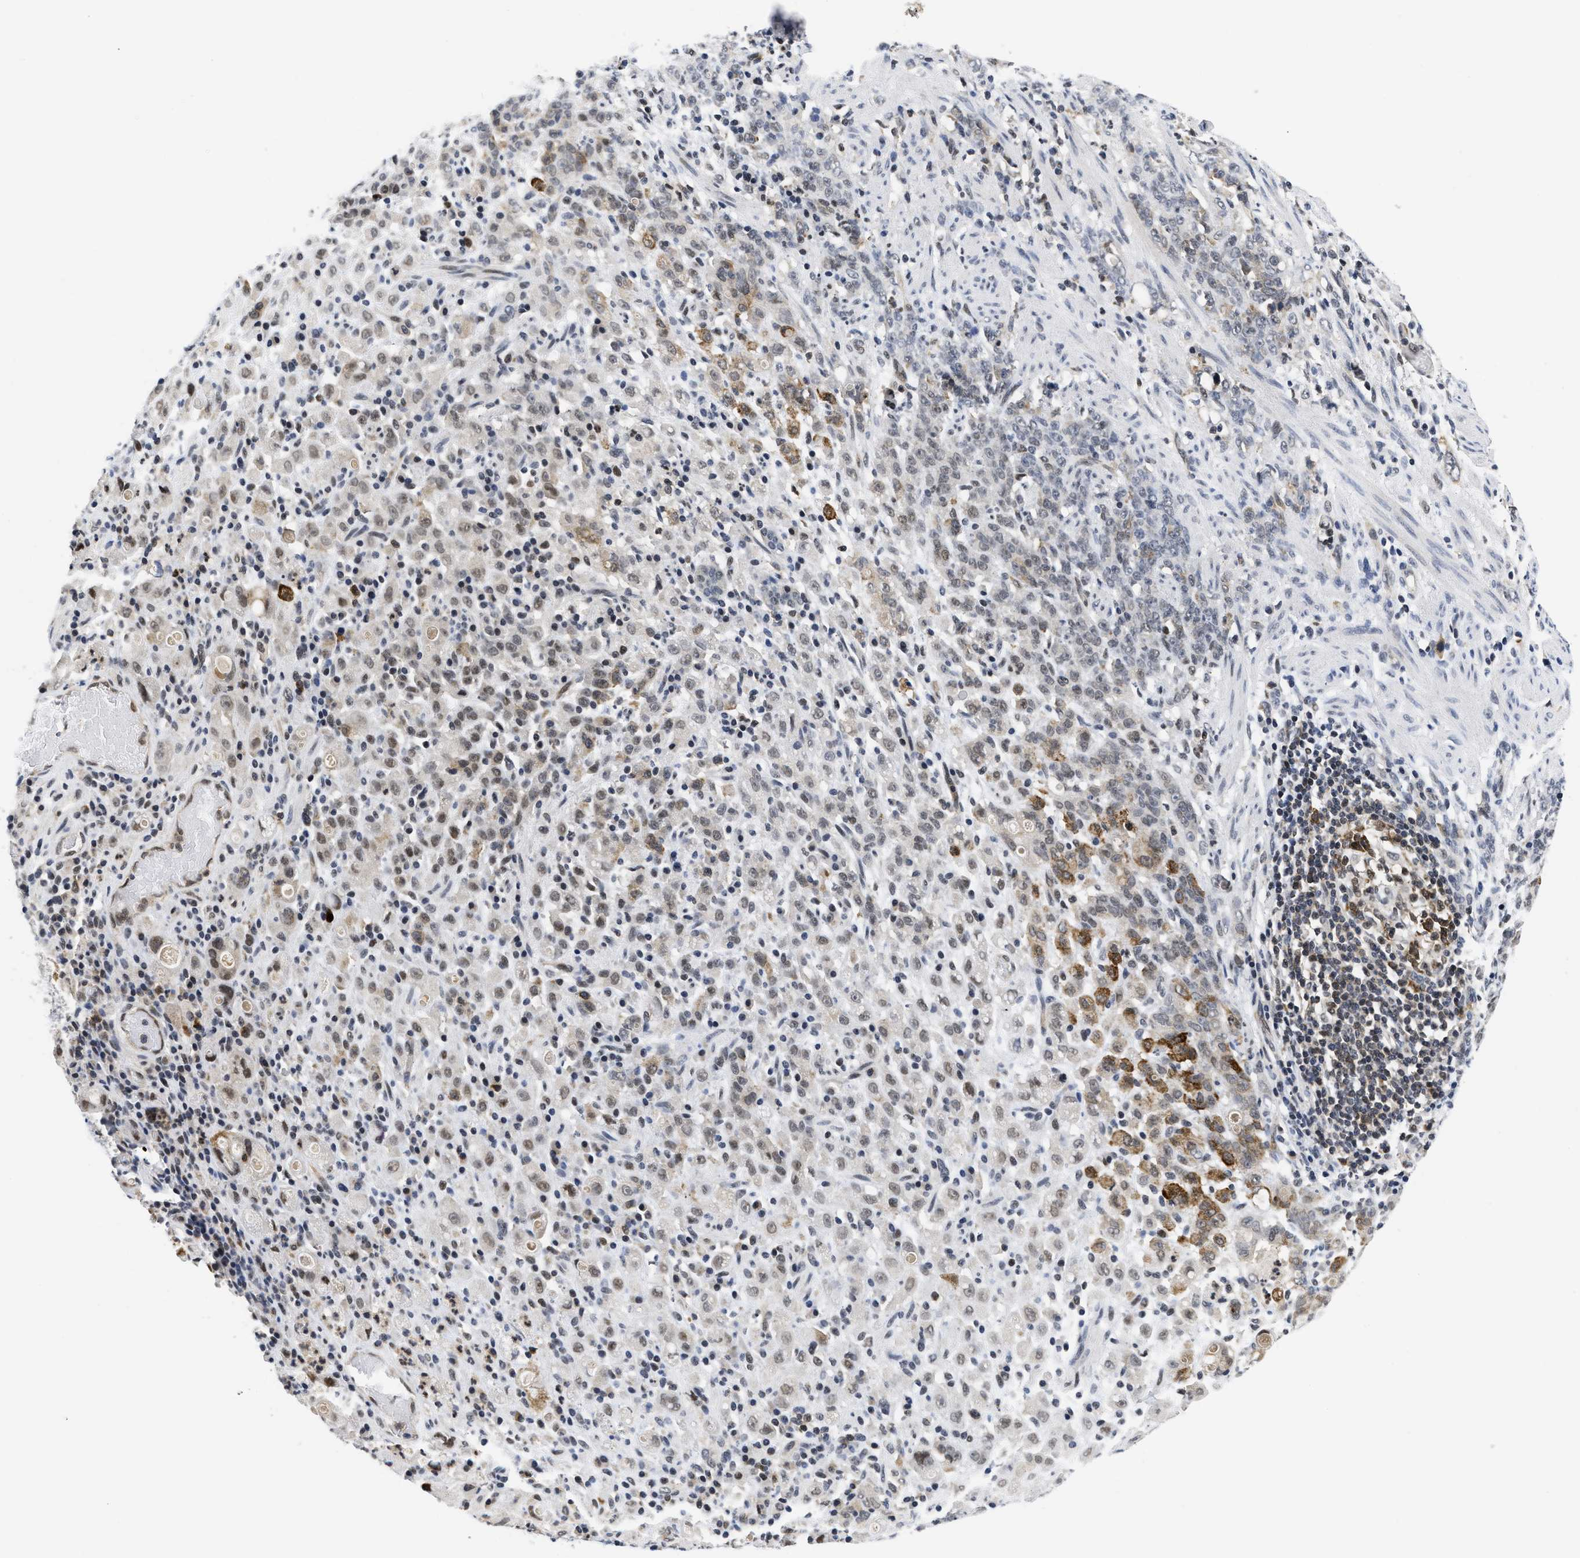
{"staining": {"intensity": "weak", "quantity": "25%-75%", "location": "cytoplasmic/membranous,nuclear"}, "tissue": "stomach cancer", "cell_type": "Tumor cells", "image_type": "cancer", "snomed": [{"axis": "morphology", "description": "Adenocarcinoma, NOS"}, {"axis": "topography", "description": "Stomach, lower"}], "caption": "Adenocarcinoma (stomach) stained with DAB IHC exhibits low levels of weak cytoplasmic/membranous and nuclear positivity in approximately 25%-75% of tumor cells.", "gene": "HIF1A", "patient": {"sex": "male", "age": 88}}